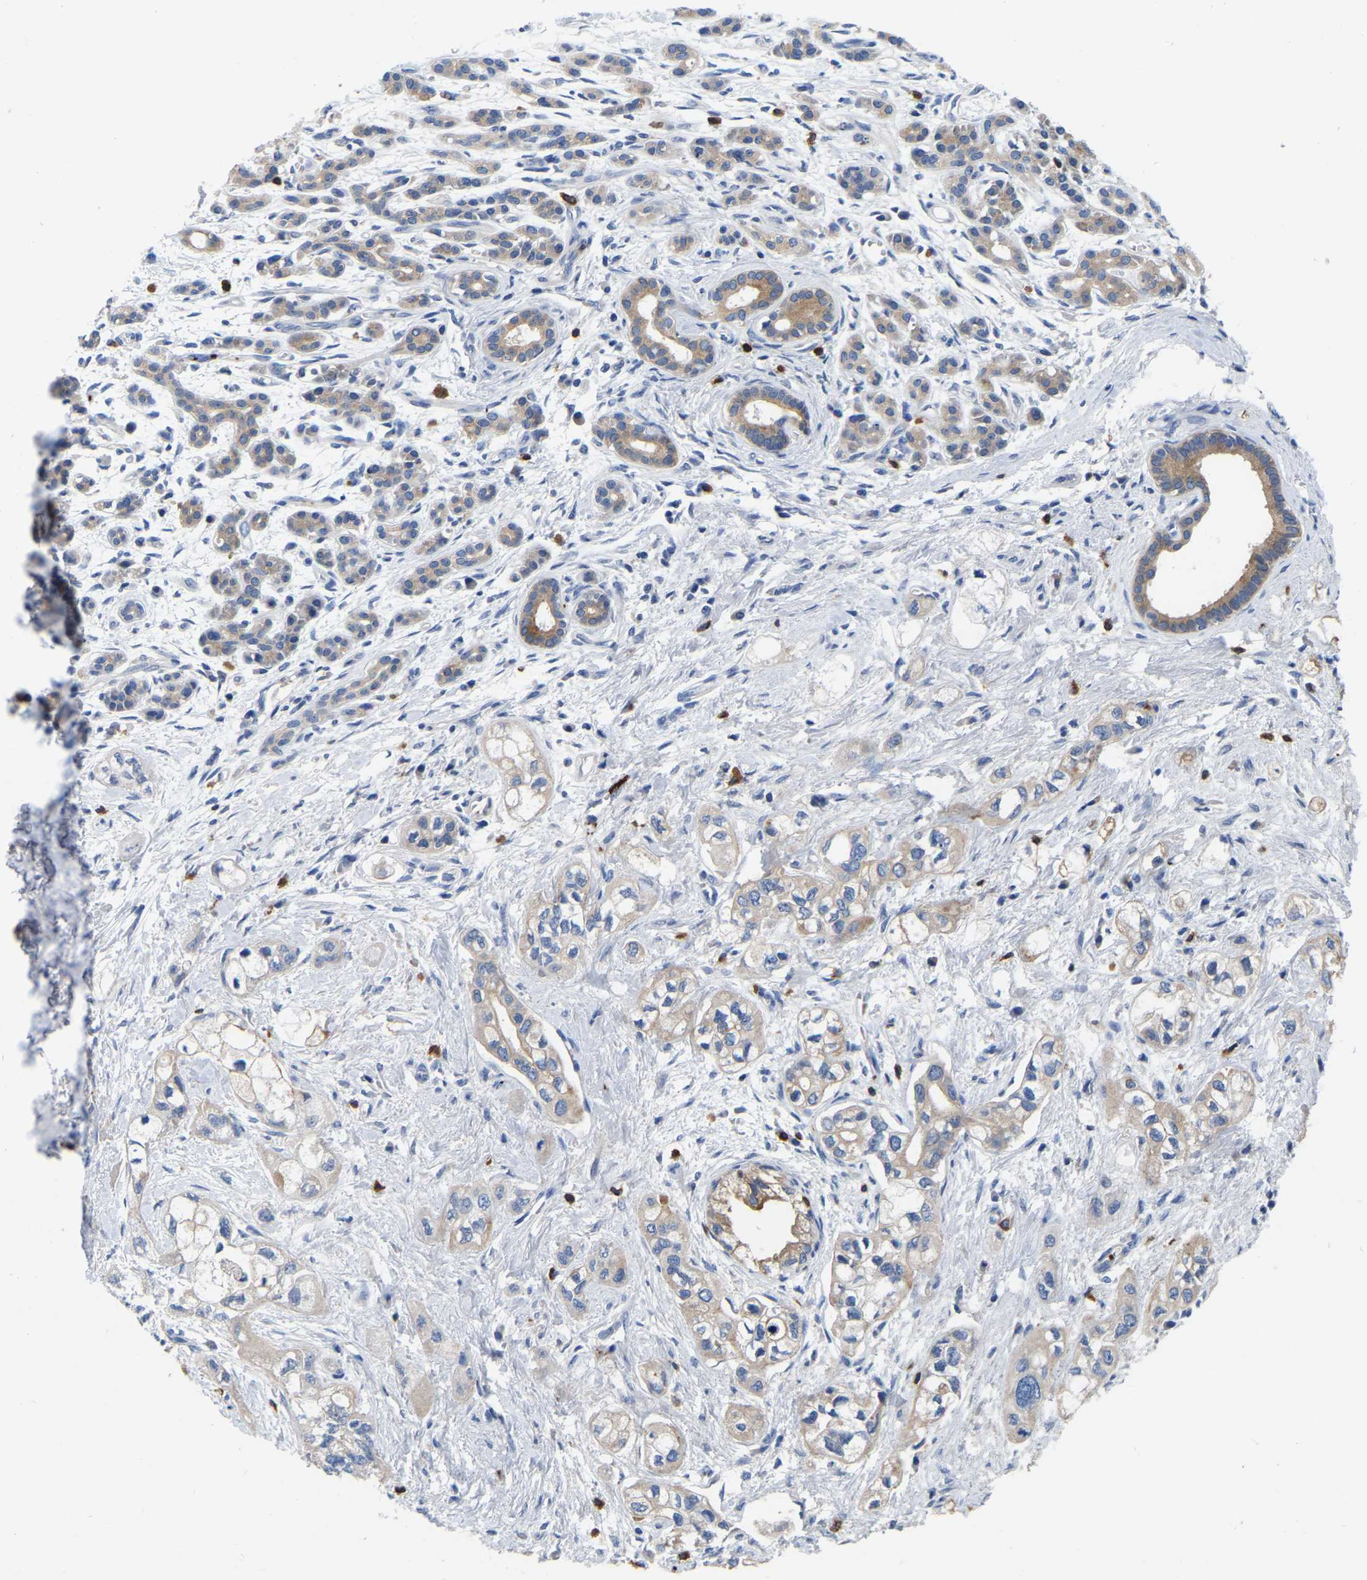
{"staining": {"intensity": "moderate", "quantity": "<25%", "location": "cytoplasmic/membranous"}, "tissue": "pancreatic cancer", "cell_type": "Tumor cells", "image_type": "cancer", "snomed": [{"axis": "morphology", "description": "Adenocarcinoma, NOS"}, {"axis": "topography", "description": "Pancreas"}], "caption": "Protein expression analysis of adenocarcinoma (pancreatic) reveals moderate cytoplasmic/membranous staining in about <25% of tumor cells.", "gene": "RAB27B", "patient": {"sex": "male", "age": 74}}